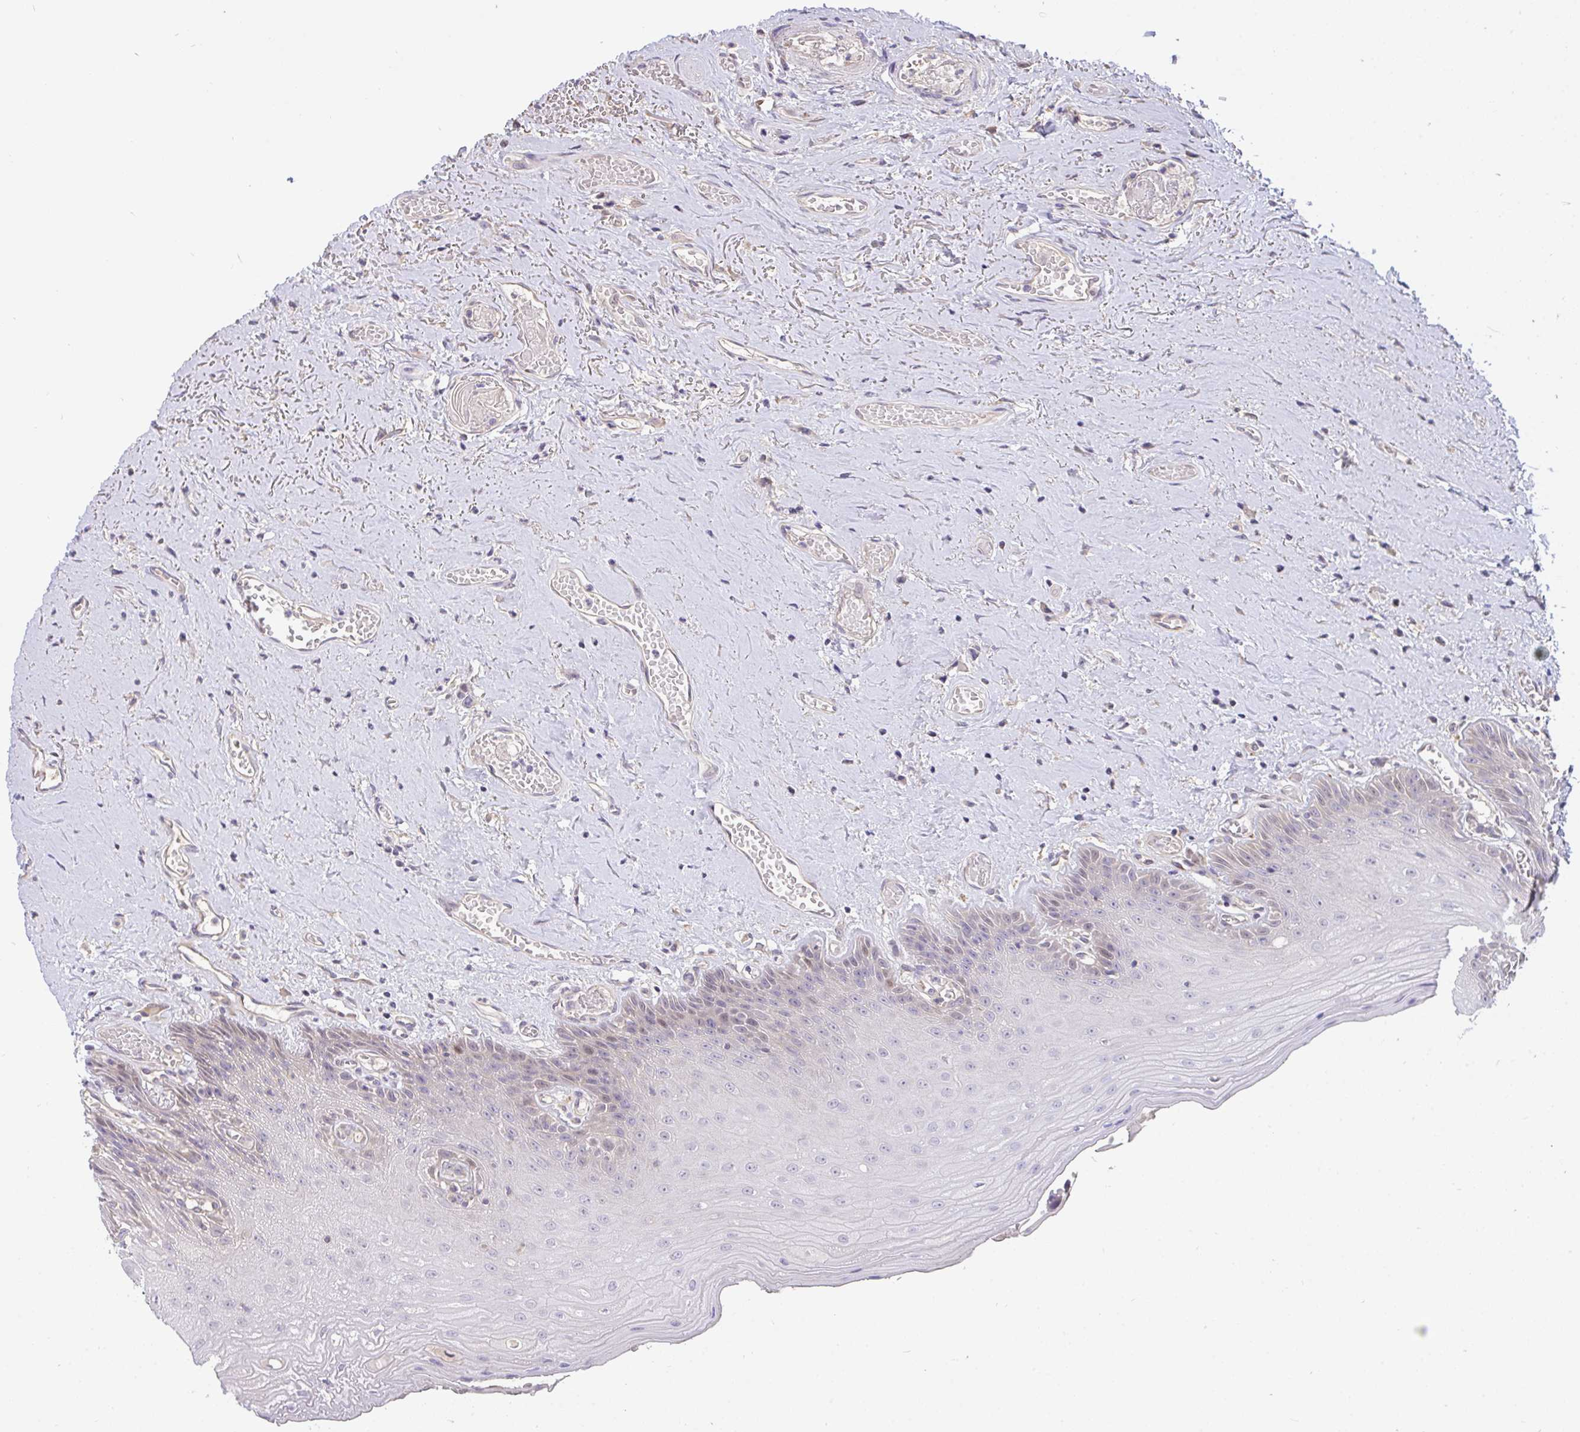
{"staining": {"intensity": "weak", "quantity": "<25%", "location": "nuclear"}, "tissue": "oral mucosa", "cell_type": "Squamous epithelial cells", "image_type": "normal", "snomed": [{"axis": "morphology", "description": "Normal tissue, NOS"}, {"axis": "morphology", "description": "Squamous cell carcinoma, NOS"}, {"axis": "topography", "description": "Oral tissue"}, {"axis": "topography", "description": "Peripheral nerve tissue"}, {"axis": "topography", "description": "Head-Neck"}], "caption": "Immunohistochemical staining of normal human oral mucosa reveals no significant positivity in squamous epithelial cells. (DAB (3,3'-diaminobenzidine) immunohistochemistry with hematoxylin counter stain).", "gene": "C19orf54", "patient": {"sex": "female", "age": 59}}